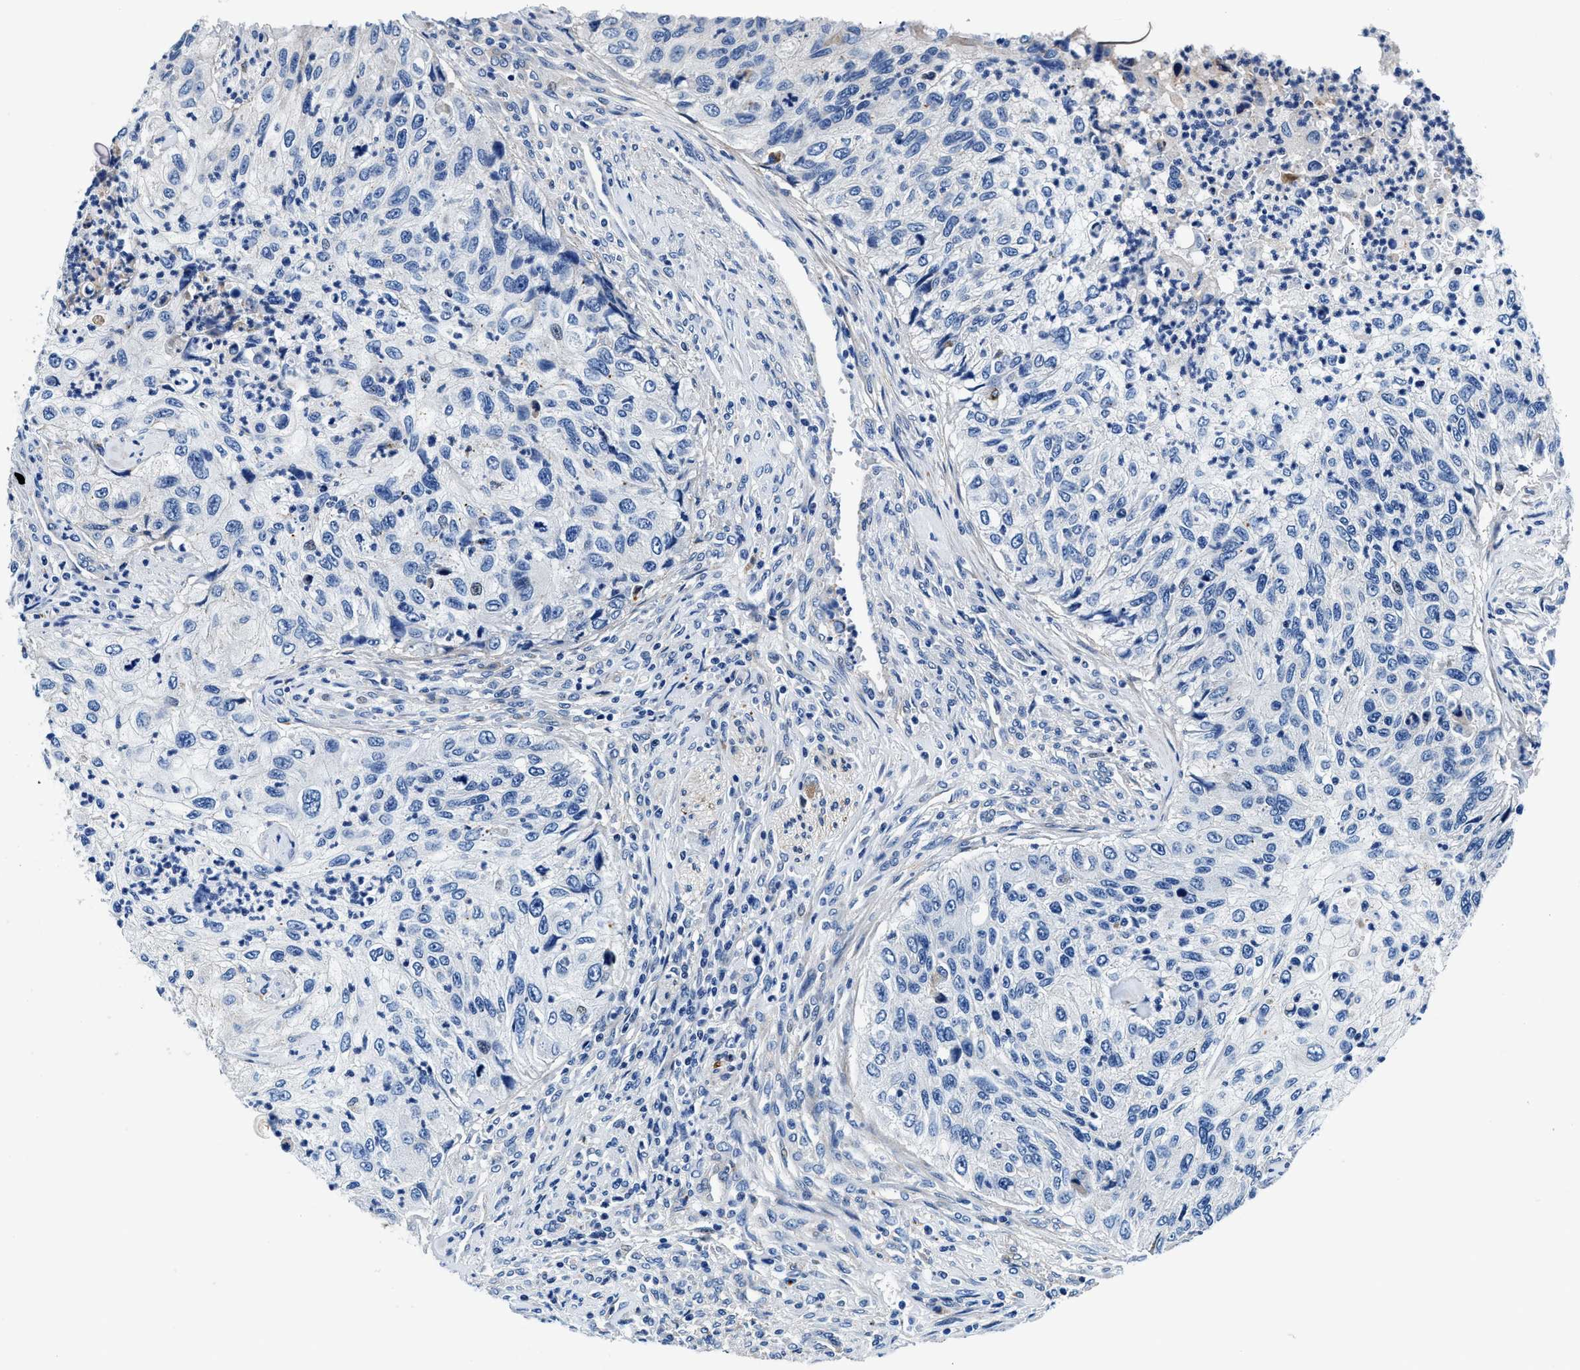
{"staining": {"intensity": "negative", "quantity": "none", "location": "none"}, "tissue": "urothelial cancer", "cell_type": "Tumor cells", "image_type": "cancer", "snomed": [{"axis": "morphology", "description": "Urothelial carcinoma, High grade"}, {"axis": "topography", "description": "Urinary bladder"}], "caption": "Immunohistochemical staining of urothelial cancer demonstrates no significant expression in tumor cells.", "gene": "DAG1", "patient": {"sex": "female", "age": 60}}